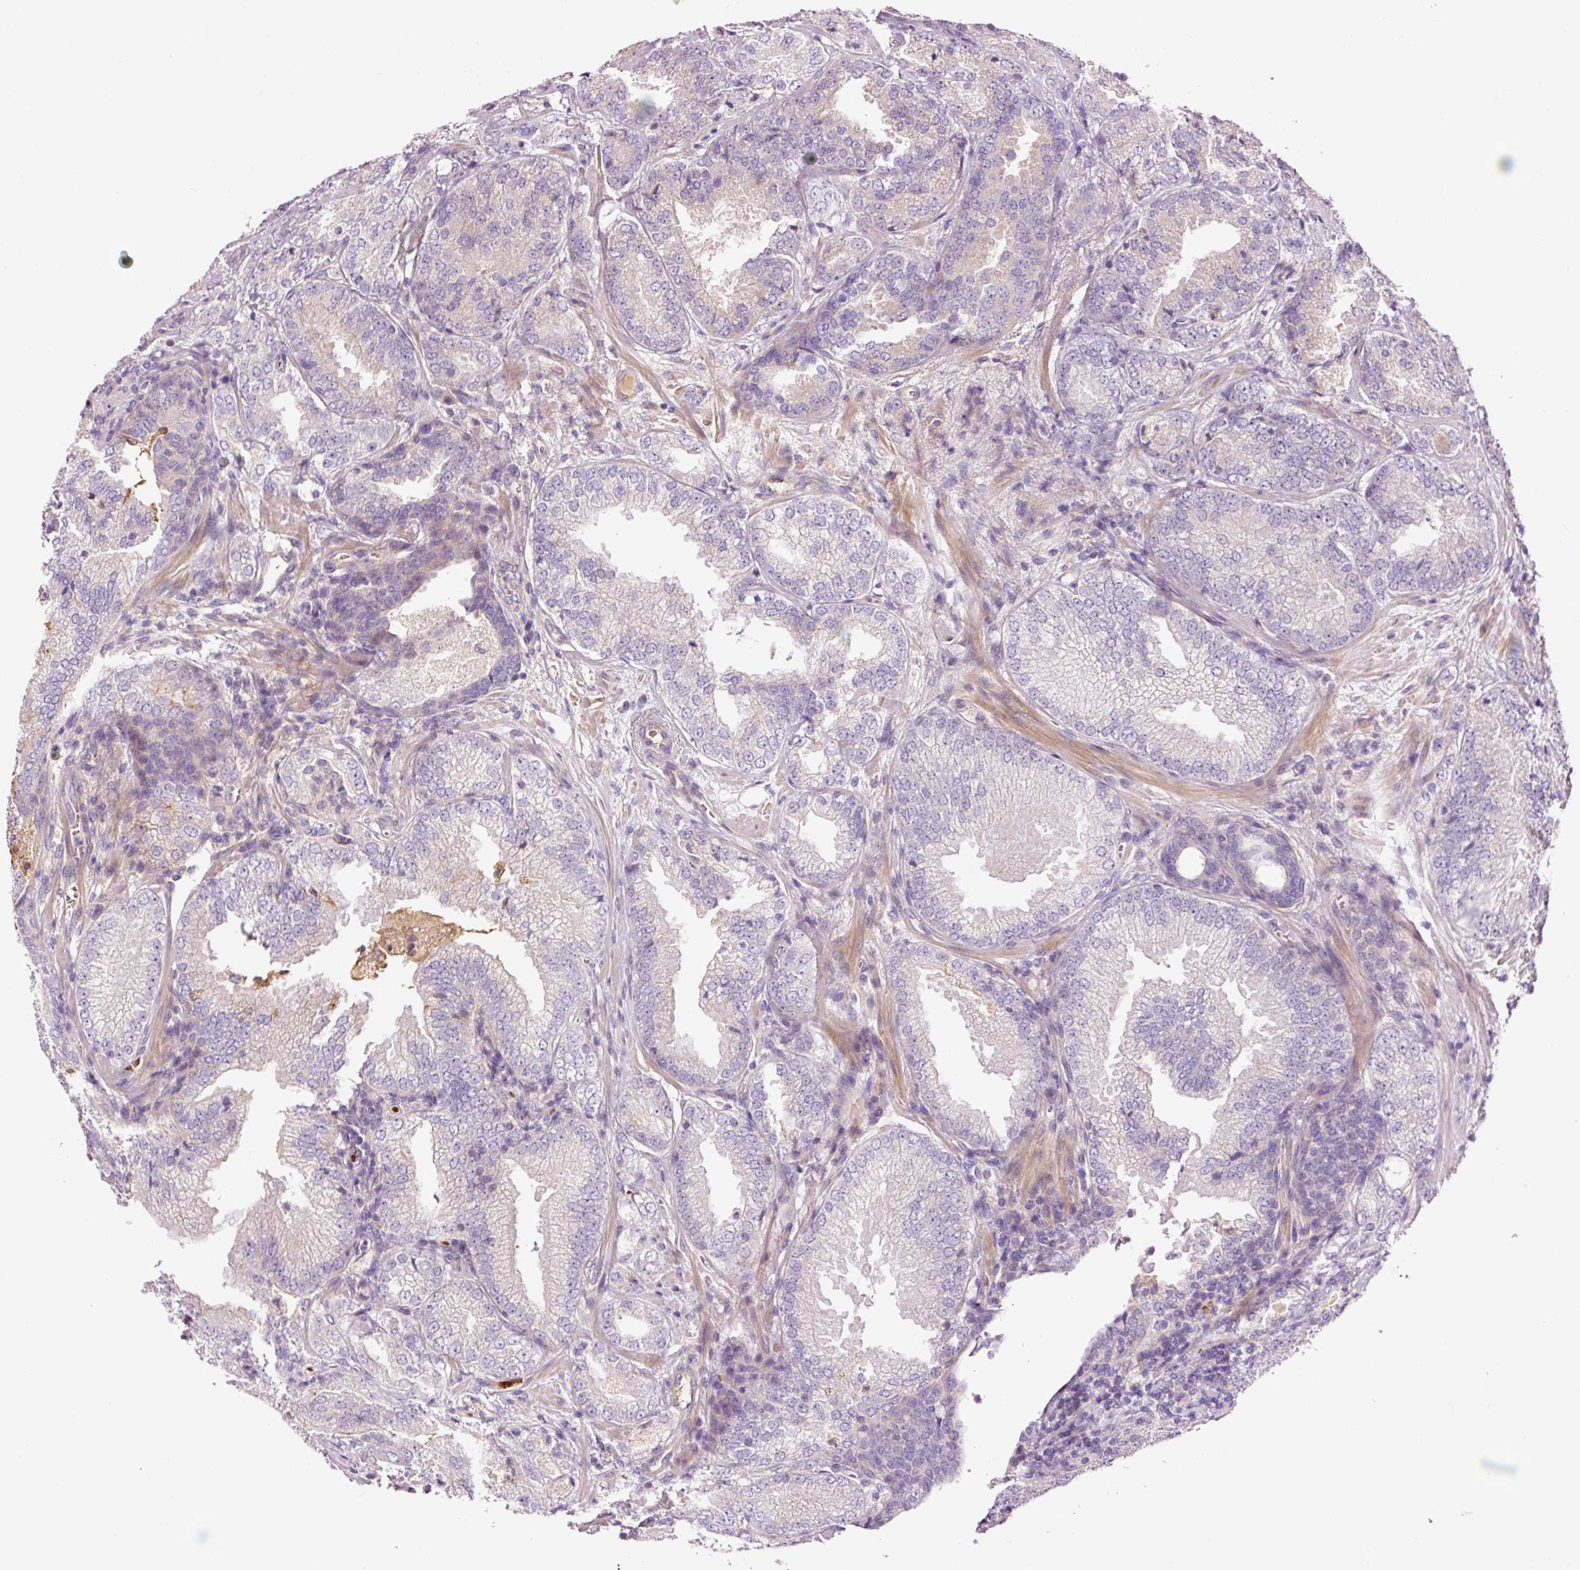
{"staining": {"intensity": "negative", "quantity": "none", "location": "none"}, "tissue": "prostate cancer", "cell_type": "Tumor cells", "image_type": "cancer", "snomed": [{"axis": "morphology", "description": "Adenocarcinoma, High grade"}, {"axis": "topography", "description": "Prostate"}], "caption": "Human prostate adenocarcinoma (high-grade) stained for a protein using IHC demonstrates no positivity in tumor cells.", "gene": "TMEM235", "patient": {"sex": "male", "age": 63}}